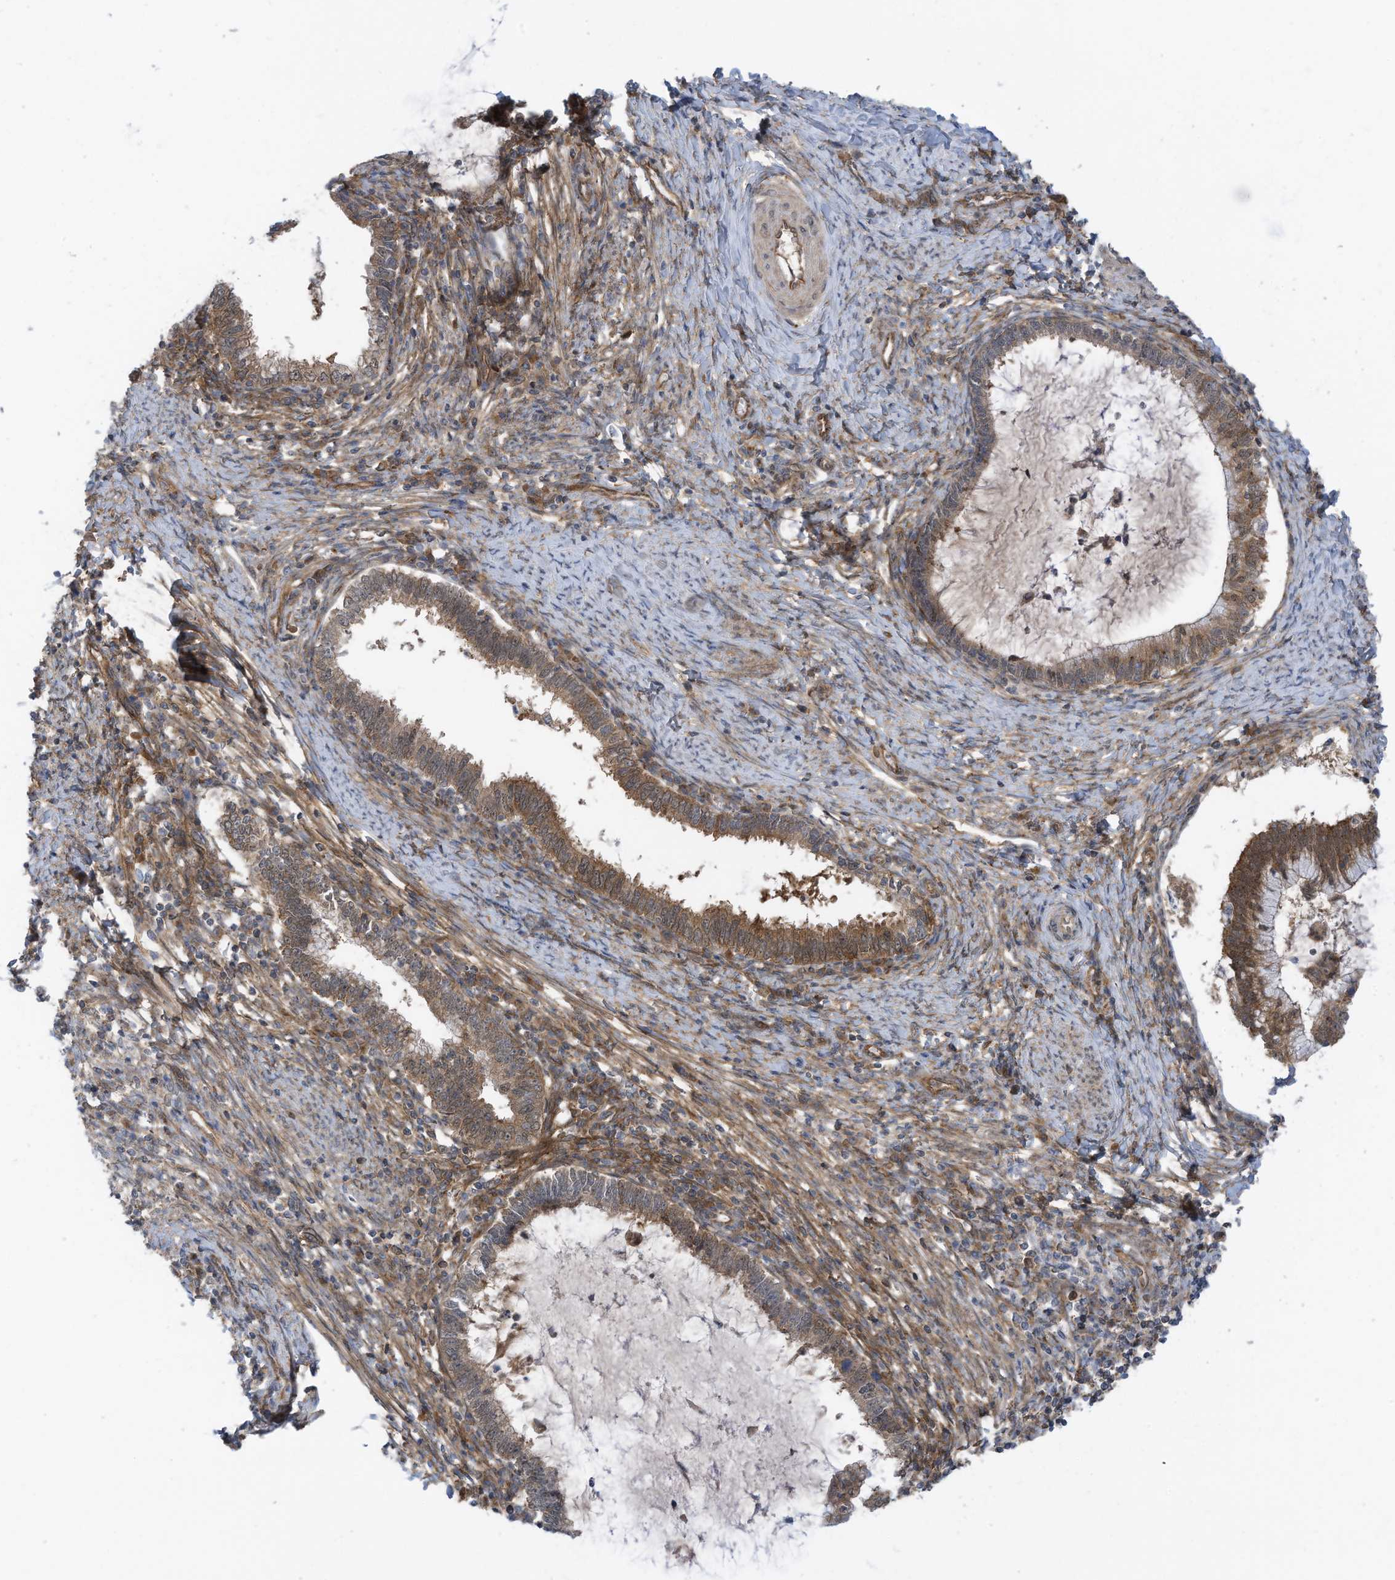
{"staining": {"intensity": "moderate", "quantity": ">75%", "location": "cytoplasmic/membranous"}, "tissue": "cervical cancer", "cell_type": "Tumor cells", "image_type": "cancer", "snomed": [{"axis": "morphology", "description": "Adenocarcinoma, NOS"}, {"axis": "topography", "description": "Cervix"}], "caption": "Brown immunohistochemical staining in human adenocarcinoma (cervical) demonstrates moderate cytoplasmic/membranous expression in approximately >75% of tumor cells.", "gene": "REPS1", "patient": {"sex": "female", "age": 36}}